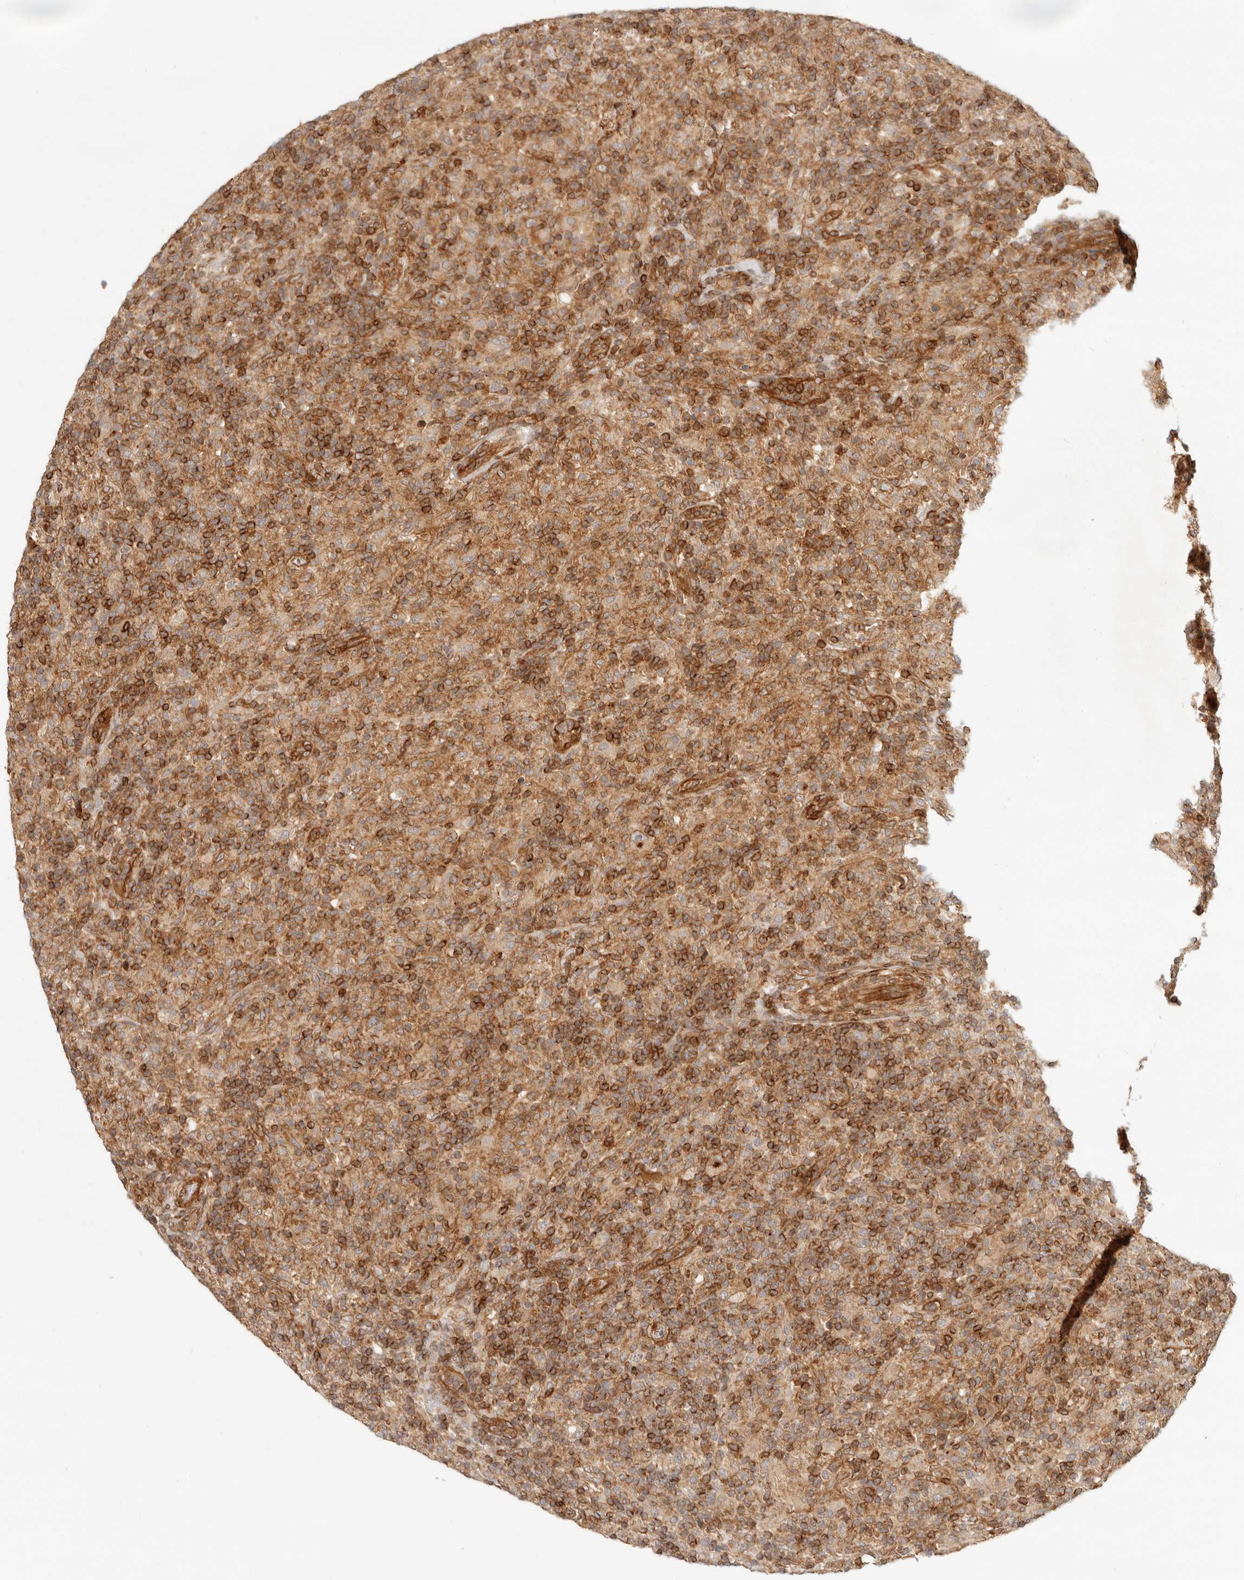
{"staining": {"intensity": "weak", "quantity": ">75%", "location": "cytoplasmic/membranous"}, "tissue": "lymphoma", "cell_type": "Tumor cells", "image_type": "cancer", "snomed": [{"axis": "morphology", "description": "Hodgkin's disease, NOS"}, {"axis": "topography", "description": "Lymph node"}], "caption": "DAB (3,3'-diaminobenzidine) immunohistochemical staining of lymphoma shows weak cytoplasmic/membranous protein expression in approximately >75% of tumor cells. The protein of interest is shown in brown color, while the nuclei are stained blue.", "gene": "UFSP1", "patient": {"sex": "male", "age": 70}}